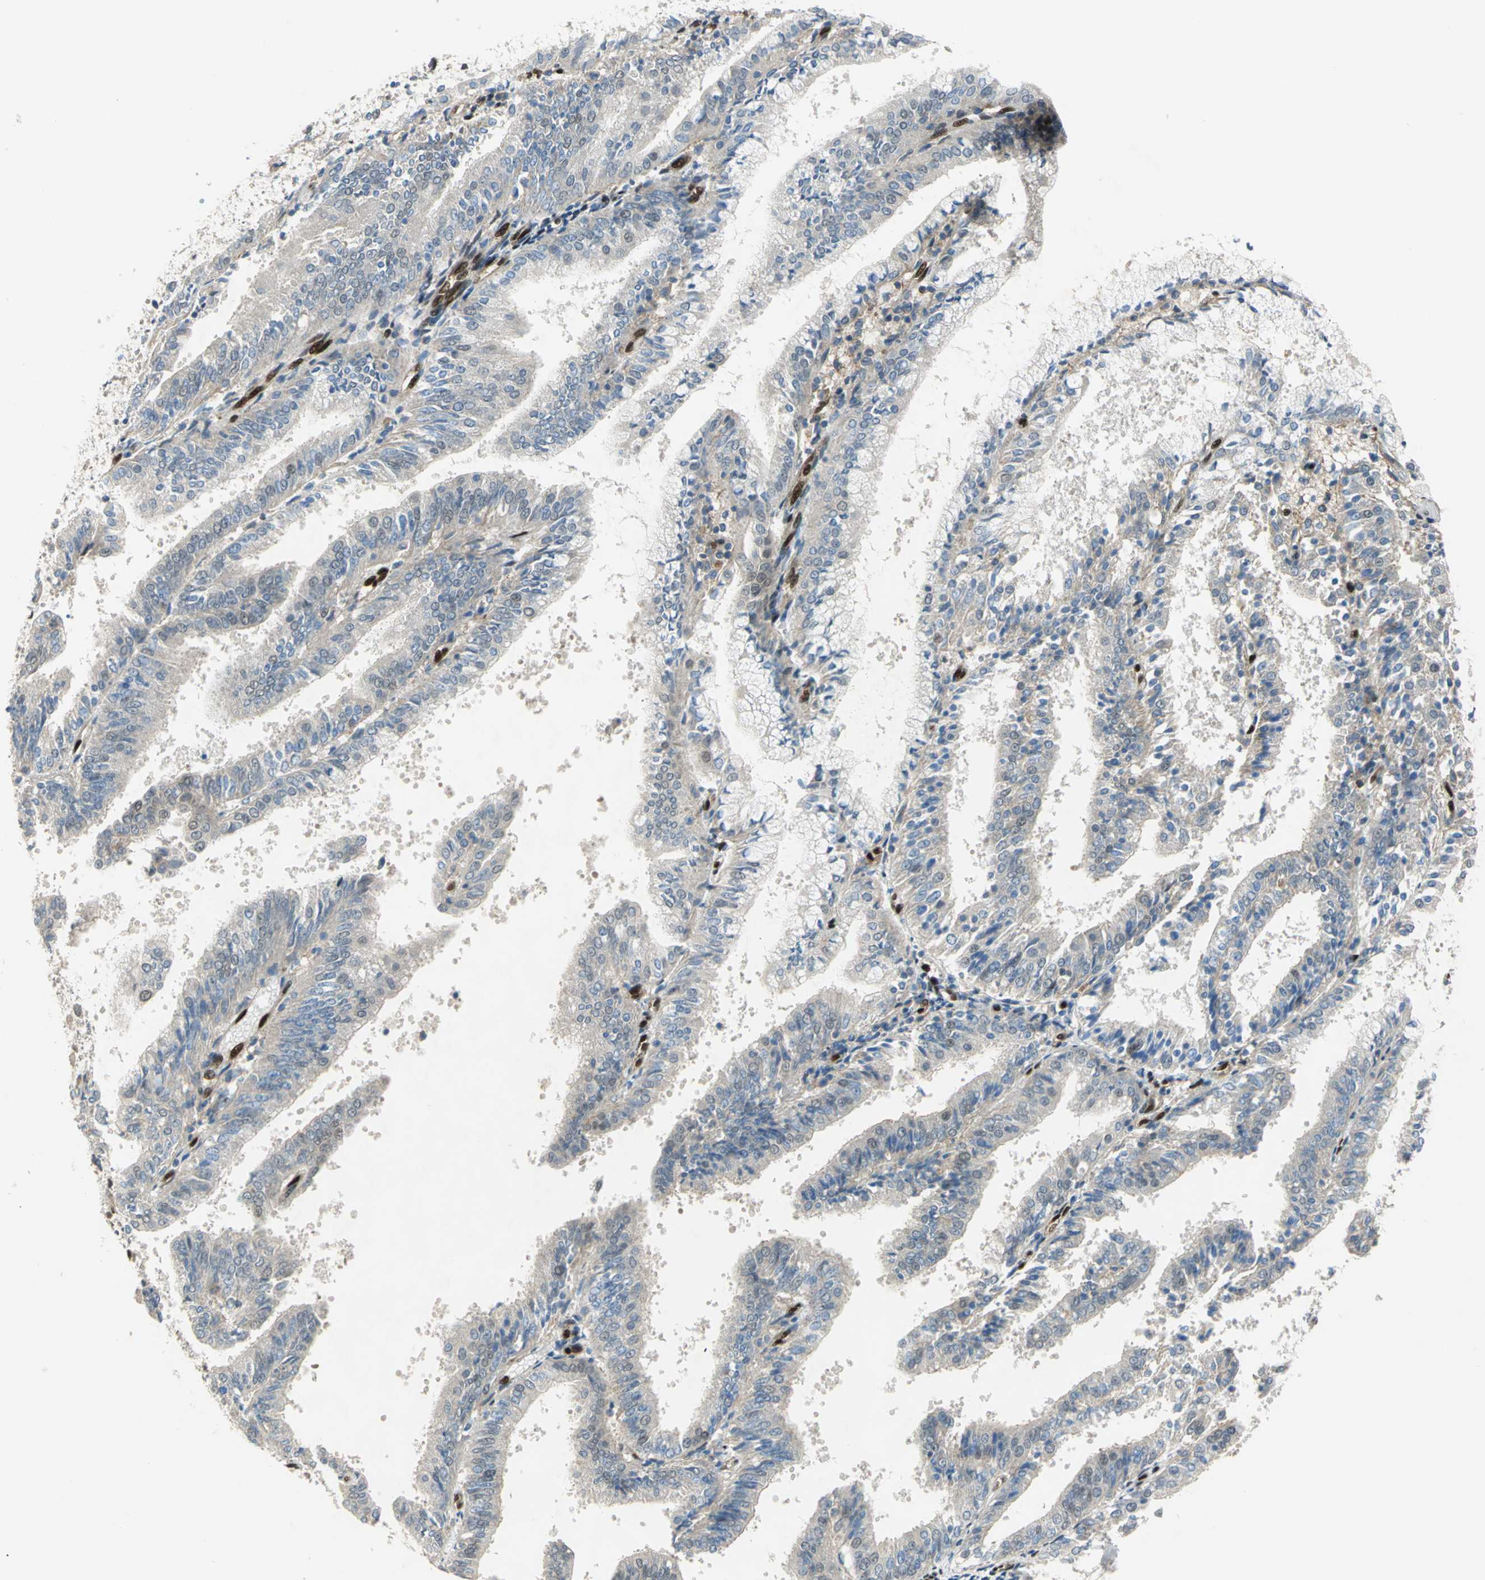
{"staining": {"intensity": "weak", "quantity": "25%-75%", "location": "cytoplasmic/membranous"}, "tissue": "endometrial cancer", "cell_type": "Tumor cells", "image_type": "cancer", "snomed": [{"axis": "morphology", "description": "Adenocarcinoma, NOS"}, {"axis": "topography", "description": "Endometrium"}], "caption": "Endometrial cancer (adenocarcinoma) stained for a protein shows weak cytoplasmic/membranous positivity in tumor cells. Nuclei are stained in blue.", "gene": "RBFOX2", "patient": {"sex": "female", "age": 63}}